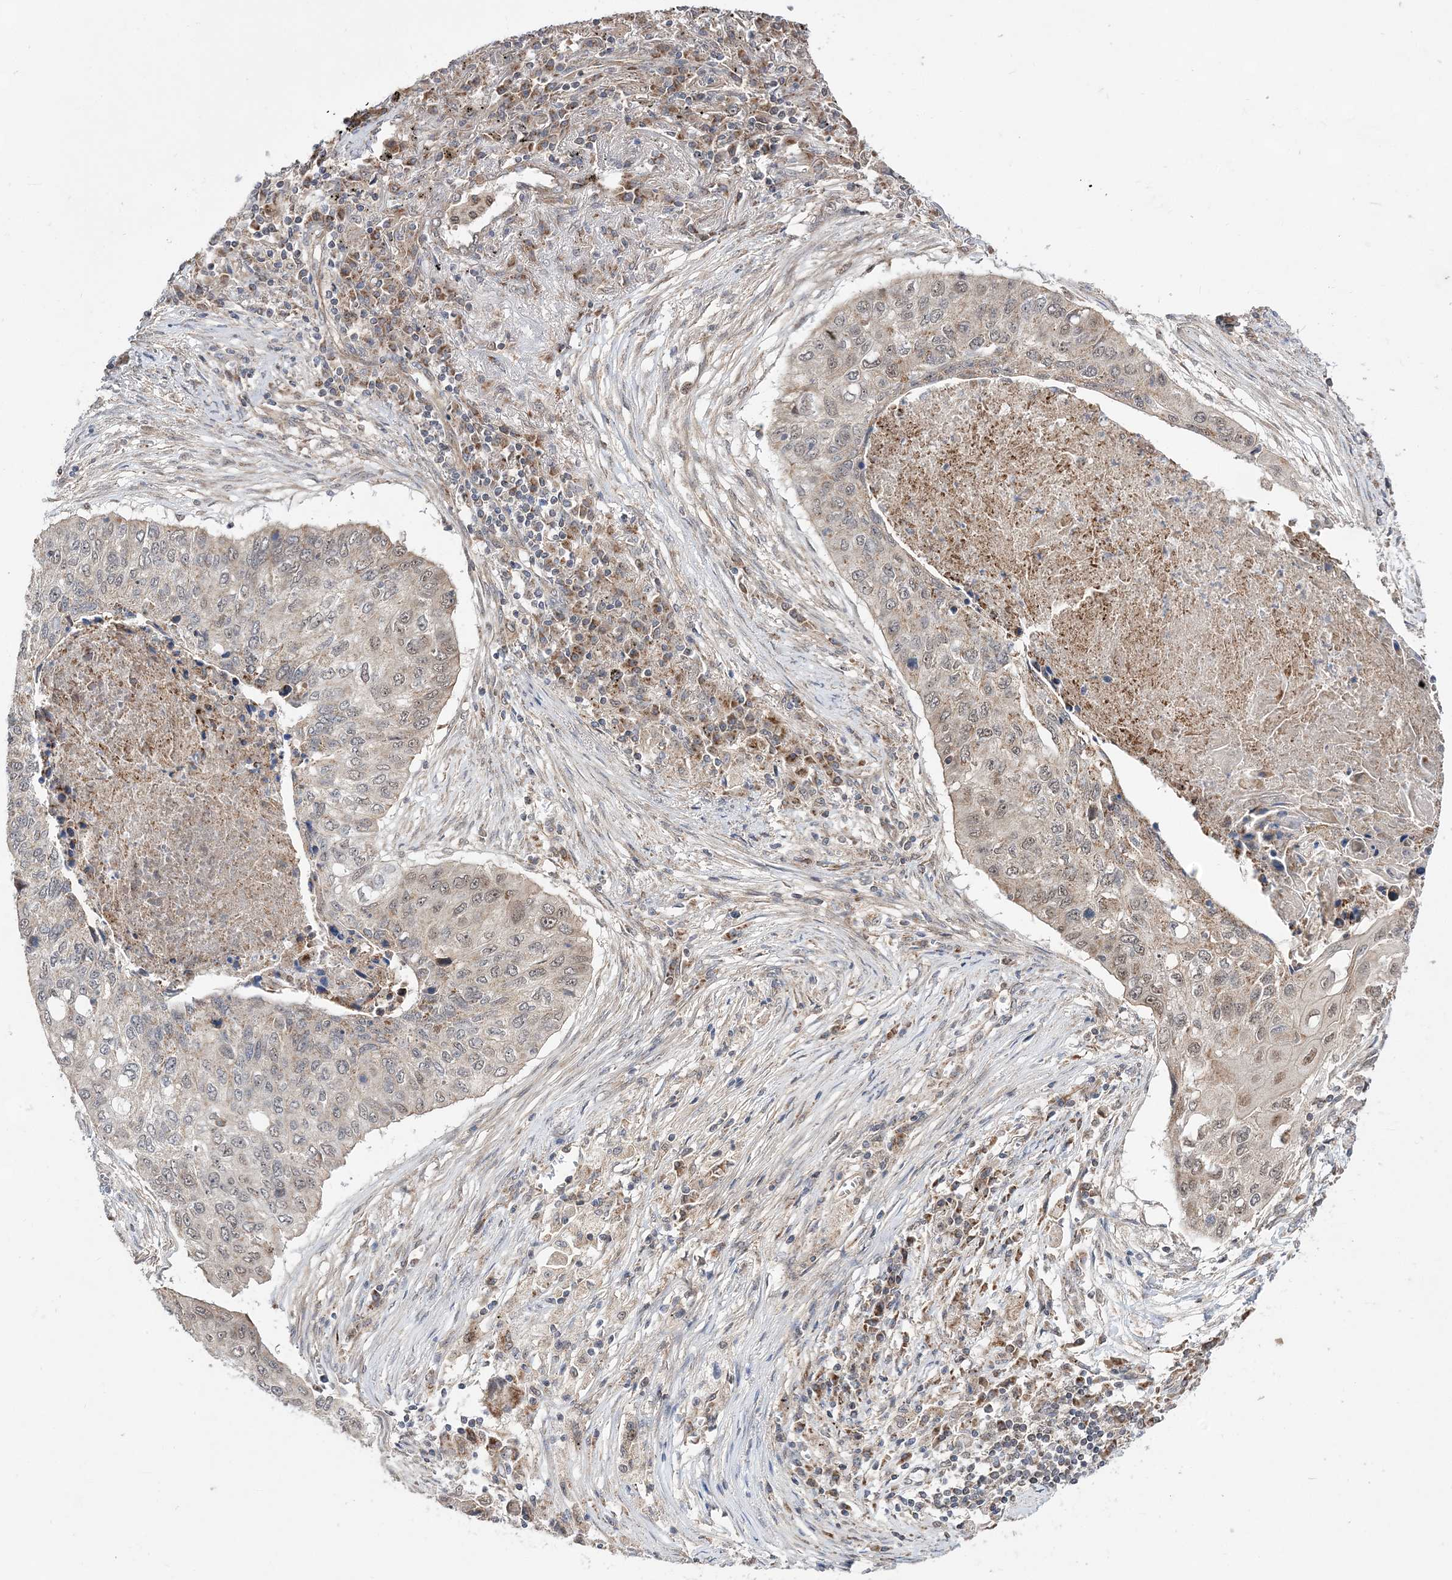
{"staining": {"intensity": "negative", "quantity": "none", "location": "none"}, "tissue": "lung cancer", "cell_type": "Tumor cells", "image_type": "cancer", "snomed": [{"axis": "morphology", "description": "Squamous cell carcinoma, NOS"}, {"axis": "topography", "description": "Lung"}], "caption": "Immunohistochemical staining of human squamous cell carcinoma (lung) displays no significant positivity in tumor cells.", "gene": "DALRD3", "patient": {"sex": "female", "age": 63}}